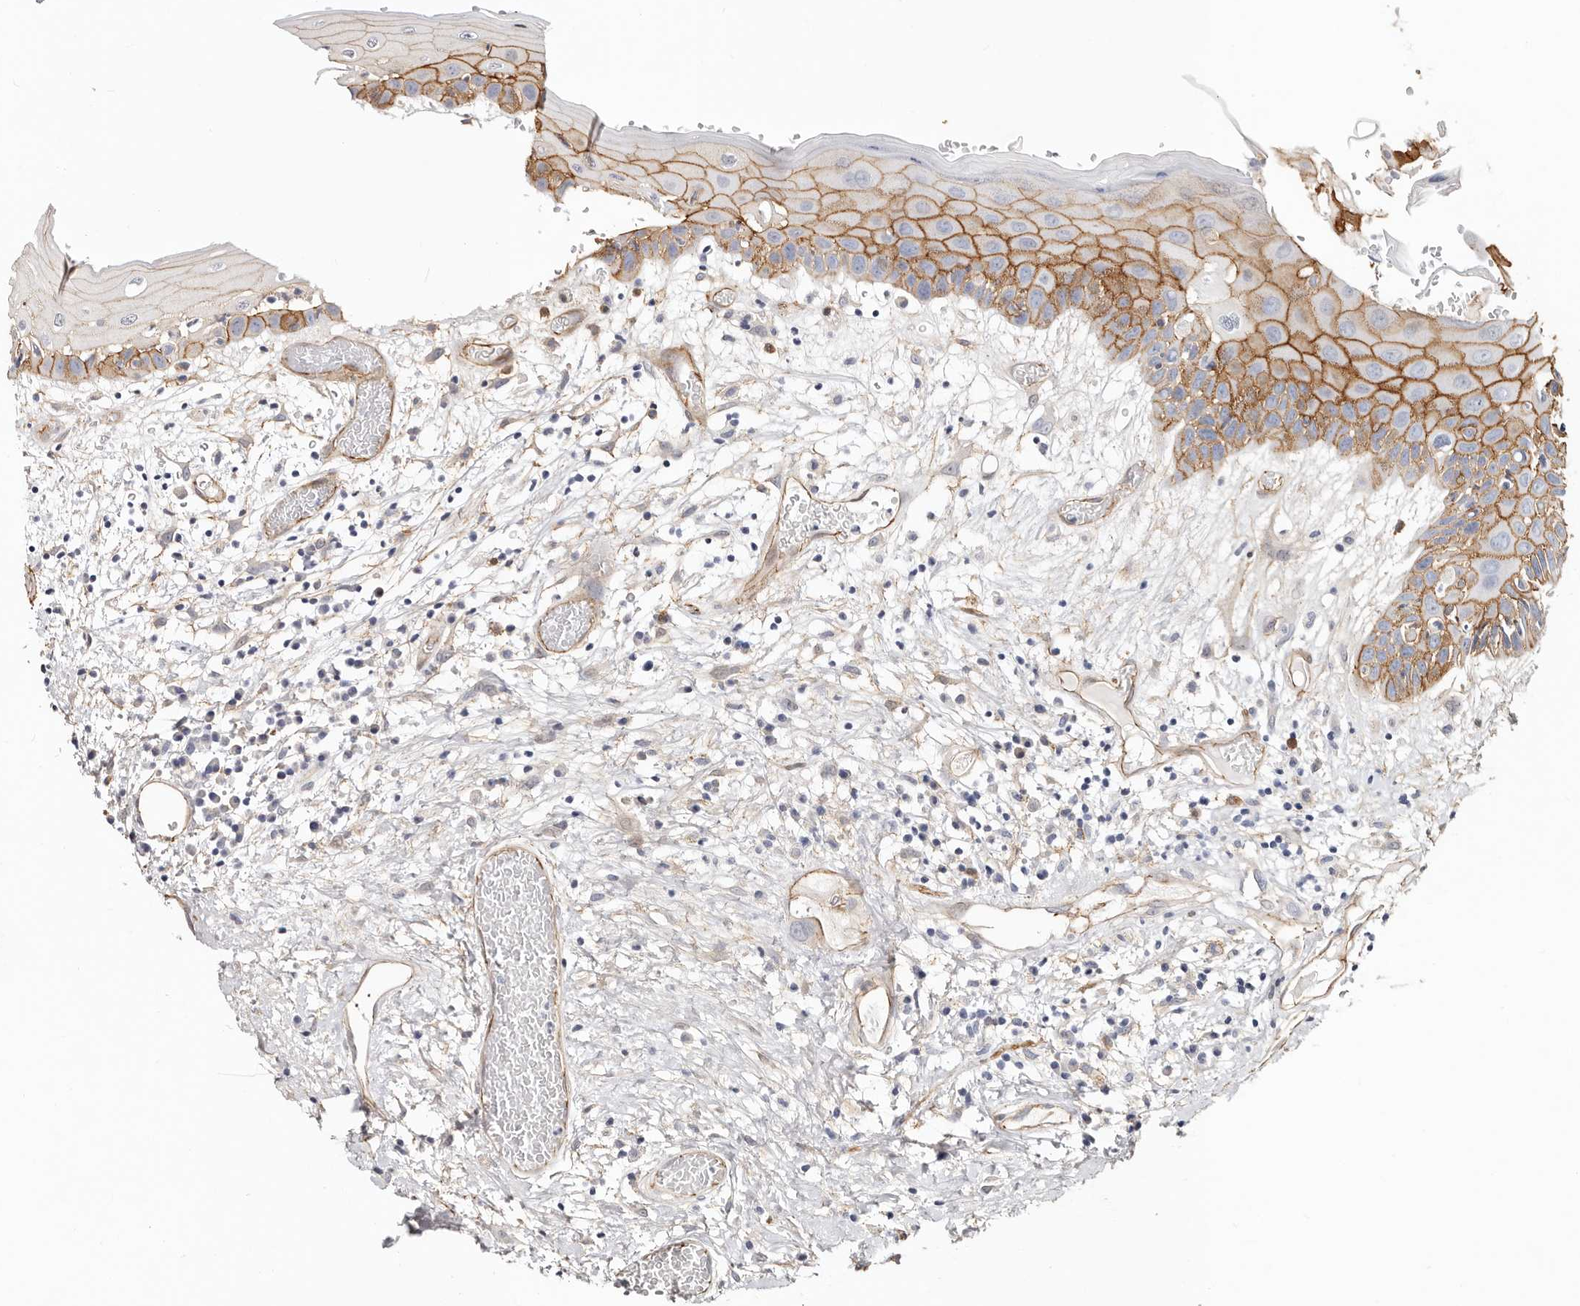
{"staining": {"intensity": "strong", "quantity": ">75%", "location": "cytoplasmic/membranous"}, "tissue": "oral mucosa", "cell_type": "Squamous epithelial cells", "image_type": "normal", "snomed": [{"axis": "morphology", "description": "Normal tissue, NOS"}, {"axis": "topography", "description": "Oral tissue"}], "caption": "Strong cytoplasmic/membranous expression for a protein is seen in about >75% of squamous epithelial cells of normal oral mucosa using IHC.", "gene": "CTNNB1", "patient": {"sex": "female", "age": 76}}